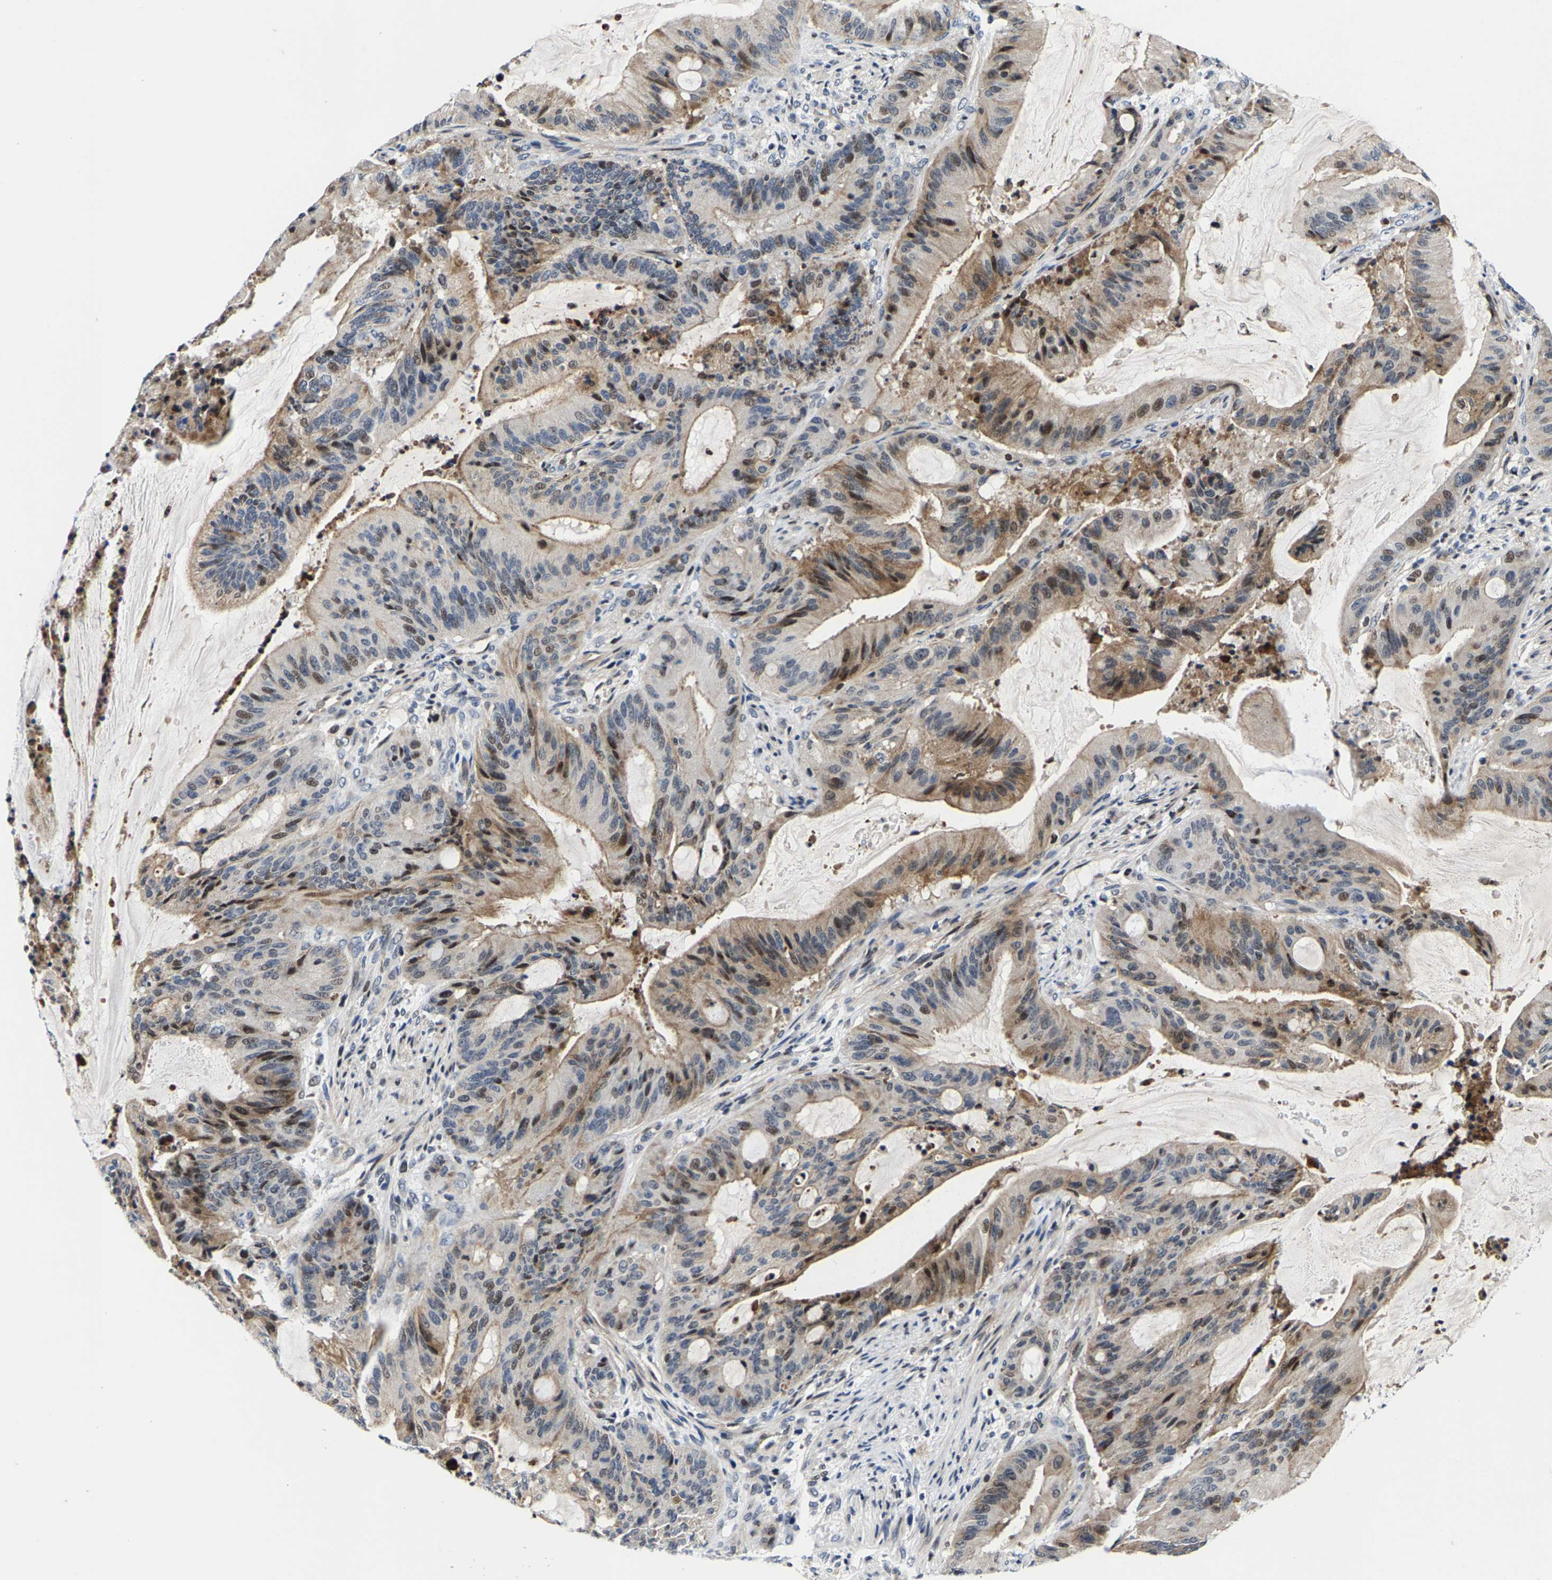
{"staining": {"intensity": "weak", "quantity": "25%-75%", "location": "cytoplasmic/membranous,nuclear"}, "tissue": "liver cancer", "cell_type": "Tumor cells", "image_type": "cancer", "snomed": [{"axis": "morphology", "description": "Normal tissue, NOS"}, {"axis": "morphology", "description": "Cholangiocarcinoma"}, {"axis": "topography", "description": "Liver"}, {"axis": "topography", "description": "Peripheral nerve tissue"}], "caption": "High-magnification brightfield microscopy of liver cancer stained with DAB (brown) and counterstained with hematoxylin (blue). tumor cells exhibit weak cytoplasmic/membranous and nuclear positivity is present in approximately25%-75% of cells.", "gene": "GTPBP10", "patient": {"sex": "female", "age": 73}}